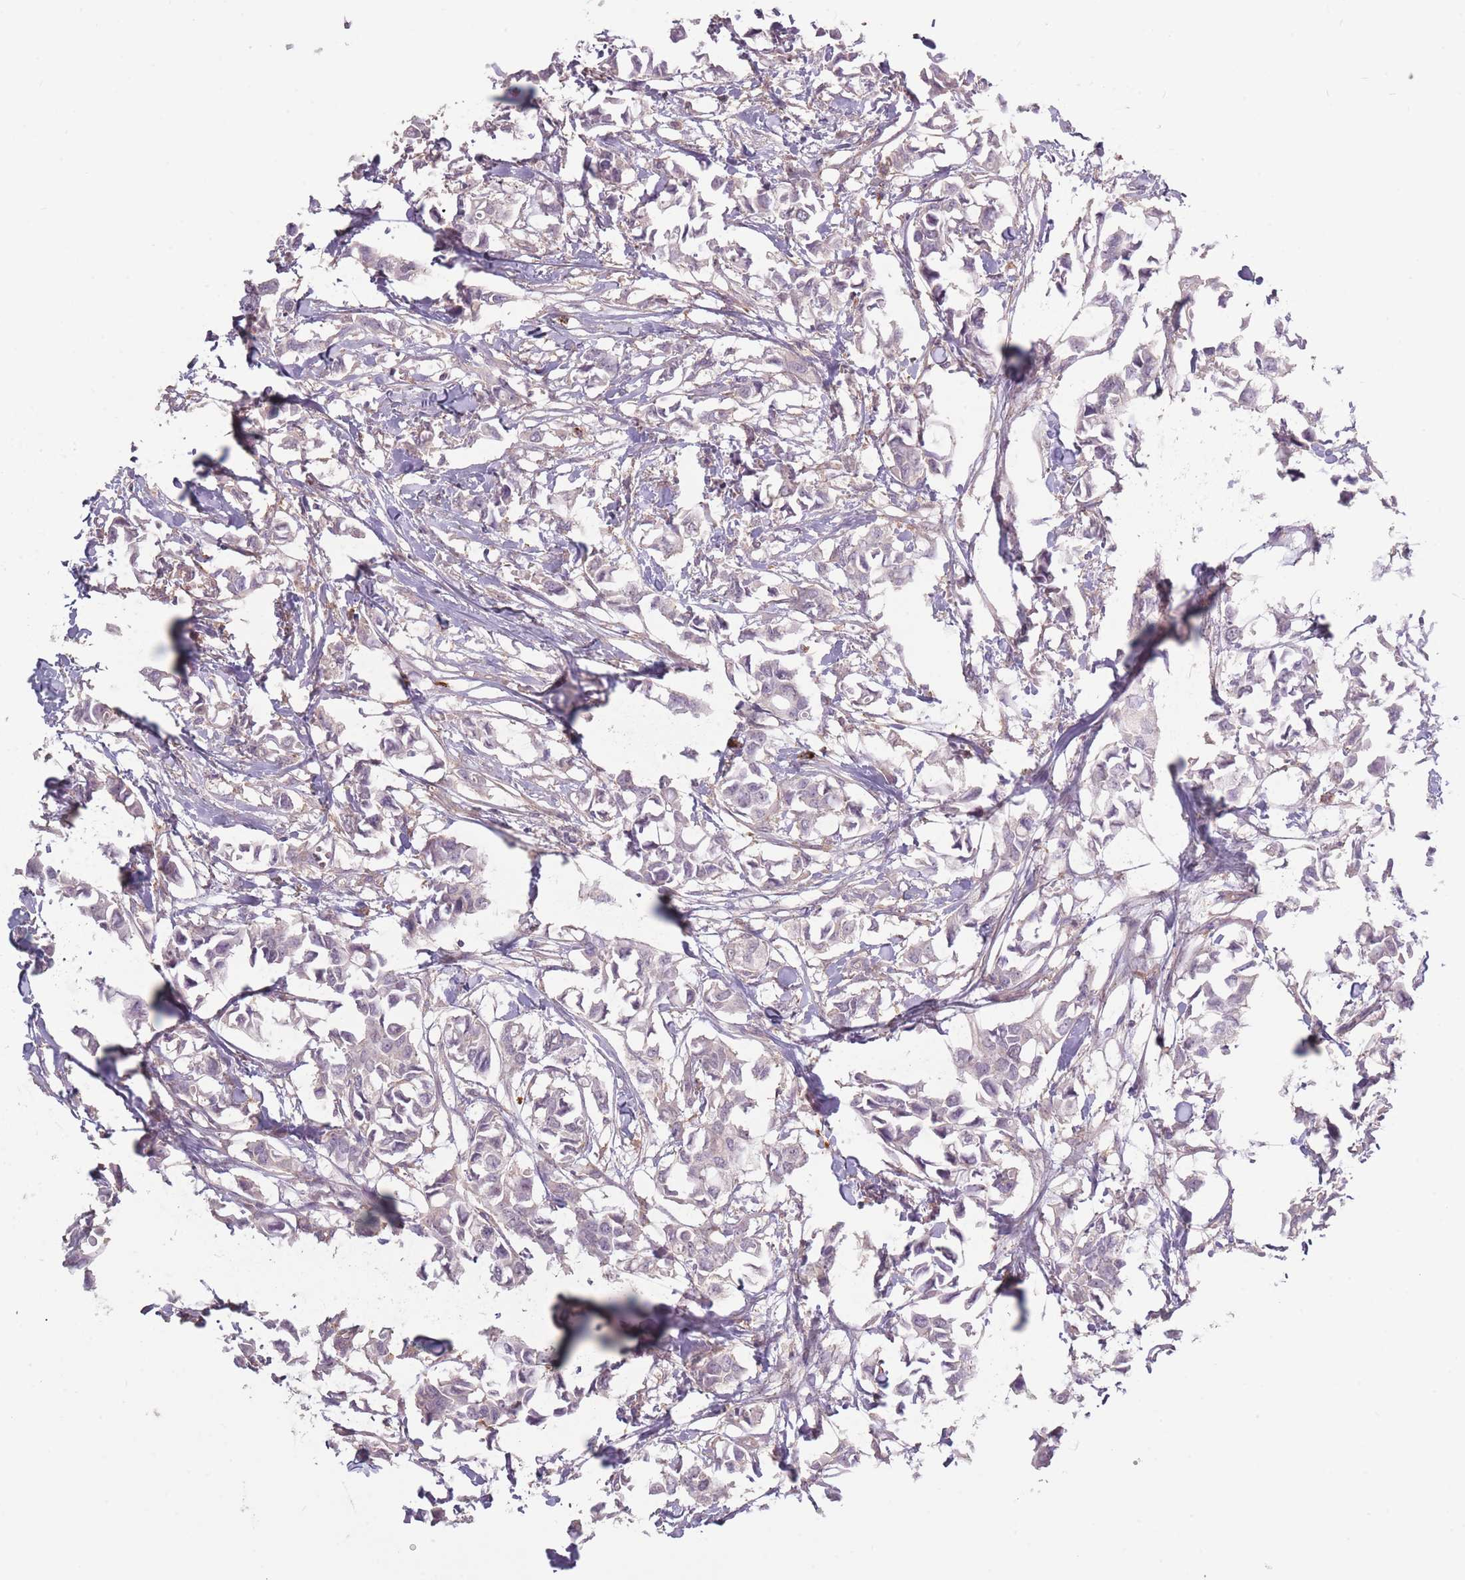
{"staining": {"intensity": "negative", "quantity": "none", "location": "none"}, "tissue": "breast cancer", "cell_type": "Tumor cells", "image_type": "cancer", "snomed": [{"axis": "morphology", "description": "Duct carcinoma"}, {"axis": "topography", "description": "Breast"}], "caption": "The image reveals no significant expression in tumor cells of intraductal carcinoma (breast).", "gene": "TET3", "patient": {"sex": "female", "age": 41}}